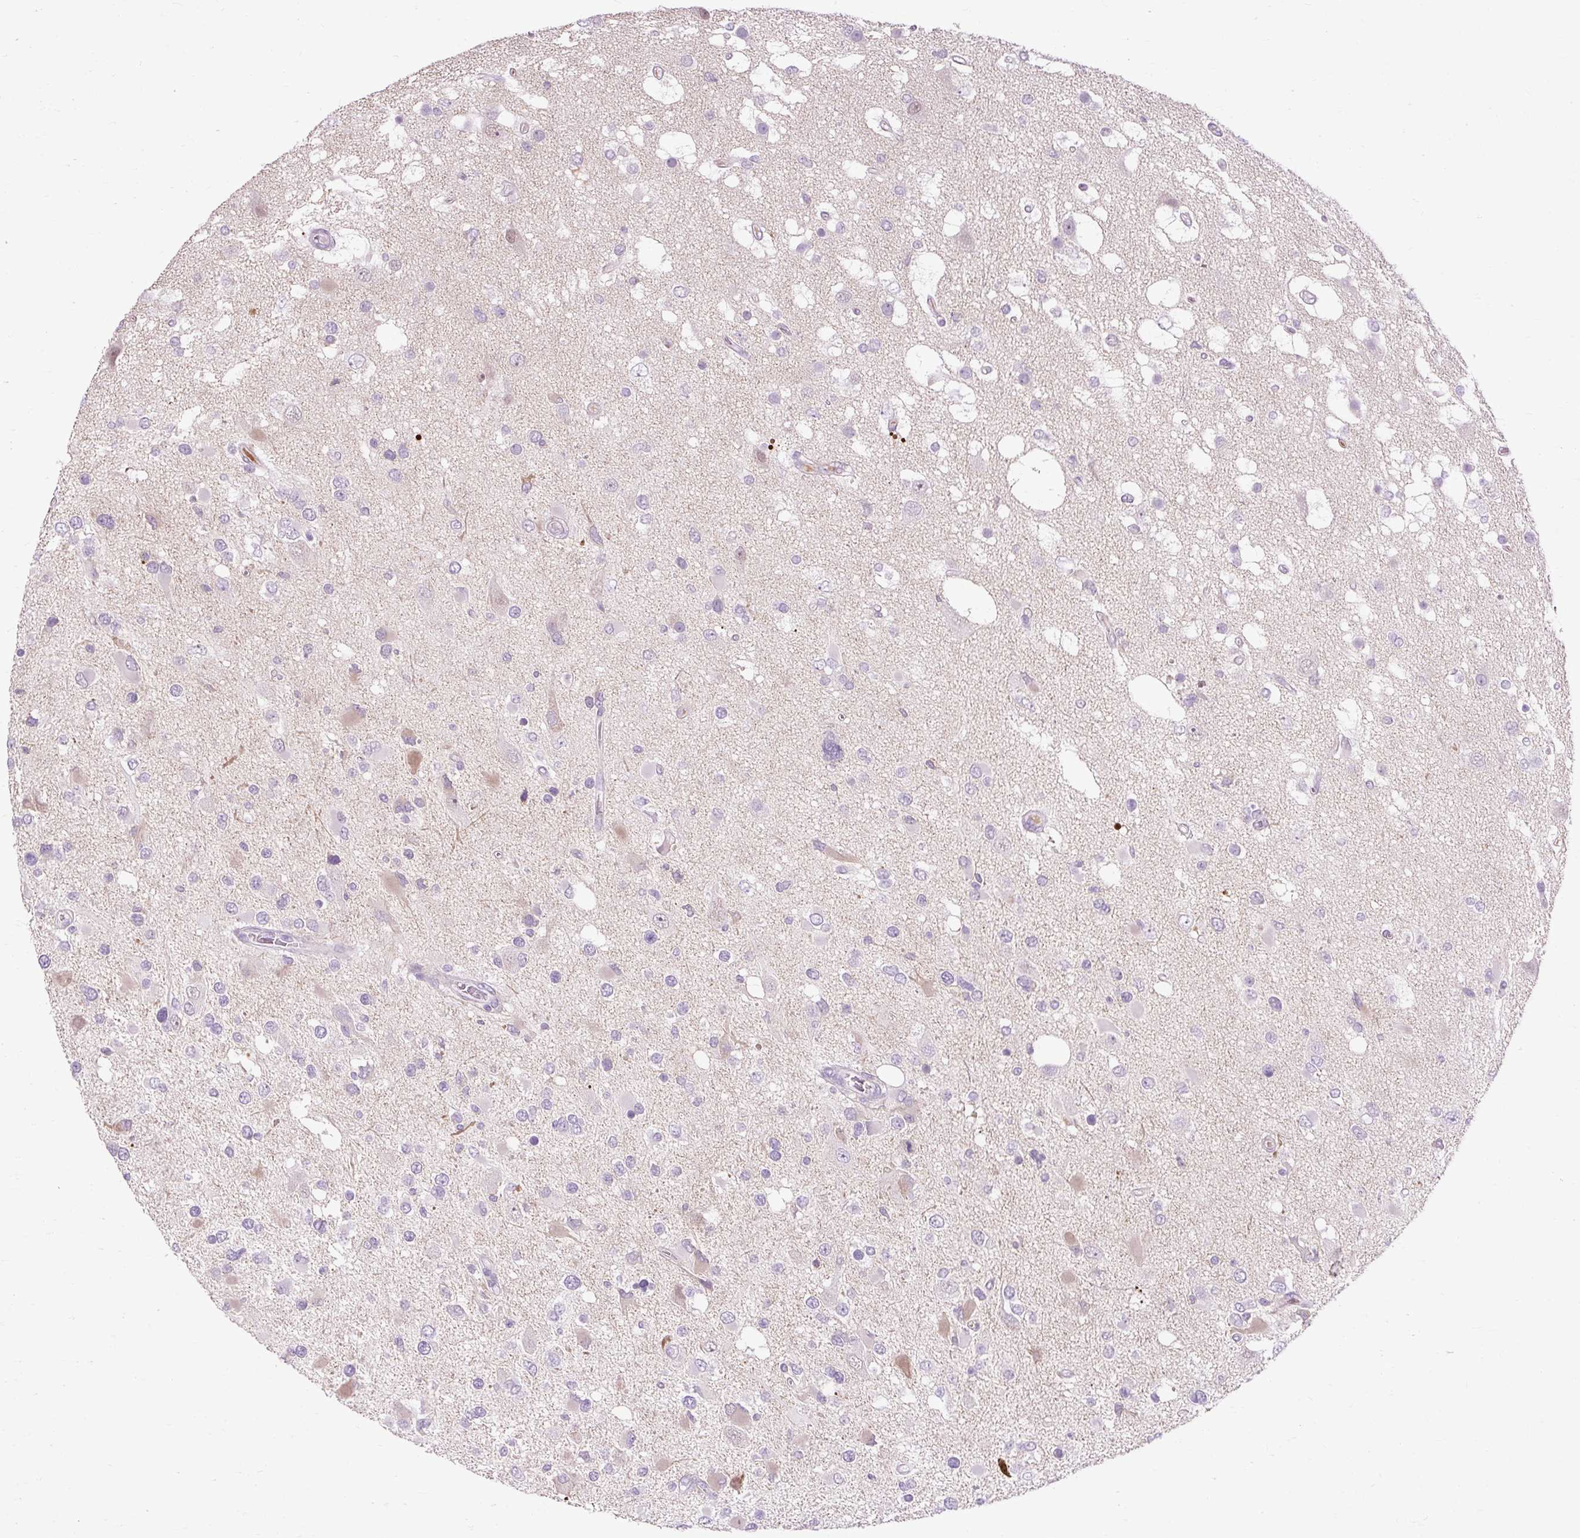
{"staining": {"intensity": "negative", "quantity": "none", "location": "none"}, "tissue": "glioma", "cell_type": "Tumor cells", "image_type": "cancer", "snomed": [{"axis": "morphology", "description": "Glioma, malignant, High grade"}, {"axis": "topography", "description": "Brain"}], "caption": "Protein analysis of glioma shows no significant staining in tumor cells.", "gene": "ARRDC2", "patient": {"sex": "male", "age": 53}}